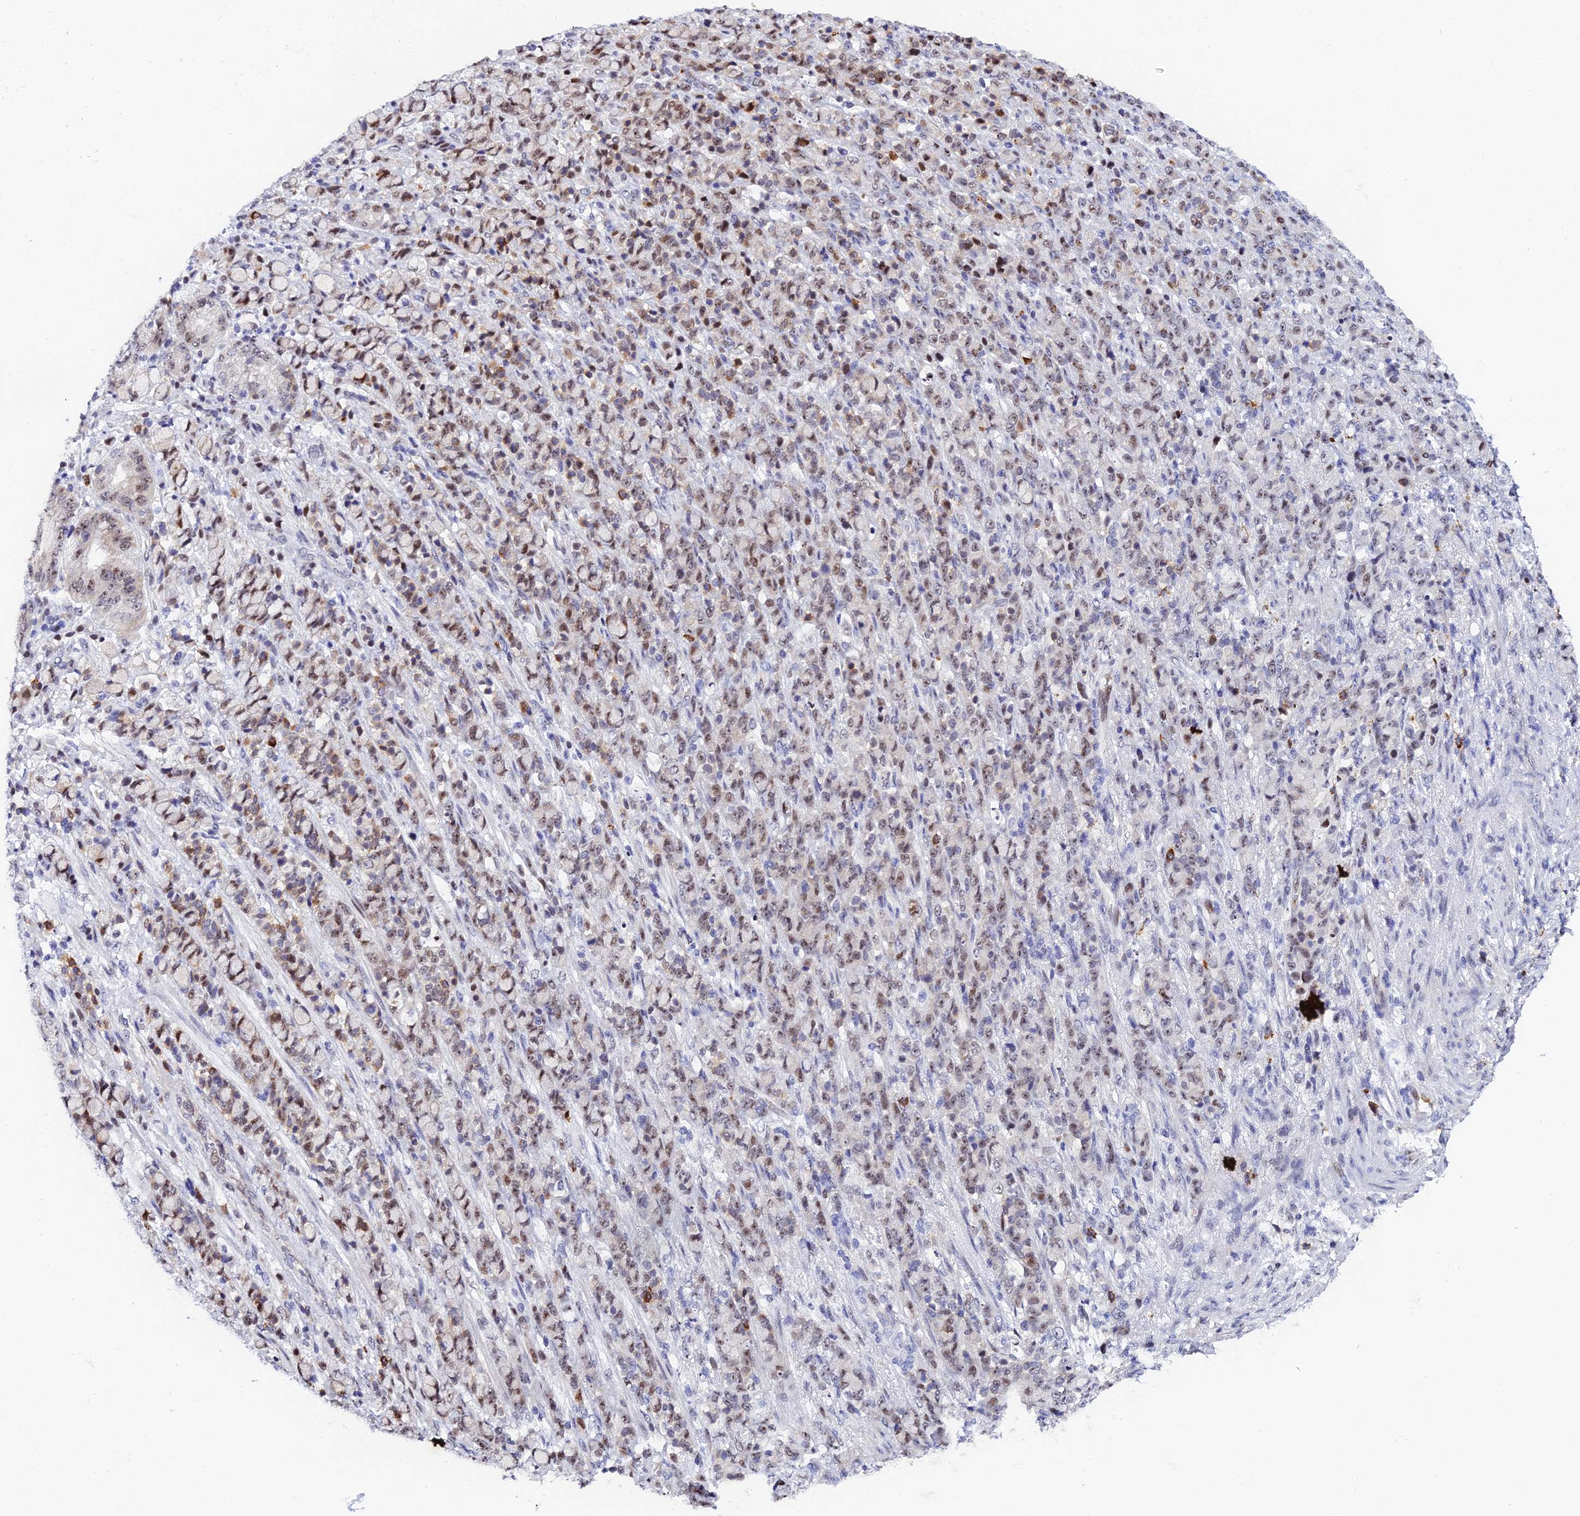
{"staining": {"intensity": "moderate", "quantity": ">75%", "location": "nuclear"}, "tissue": "stomach cancer", "cell_type": "Tumor cells", "image_type": "cancer", "snomed": [{"axis": "morphology", "description": "Normal tissue, NOS"}, {"axis": "morphology", "description": "Adenocarcinoma, NOS"}, {"axis": "topography", "description": "Stomach"}], "caption": "Tumor cells demonstrate medium levels of moderate nuclear expression in about >75% of cells in human adenocarcinoma (stomach).", "gene": "TIFA", "patient": {"sex": "female", "age": 79}}